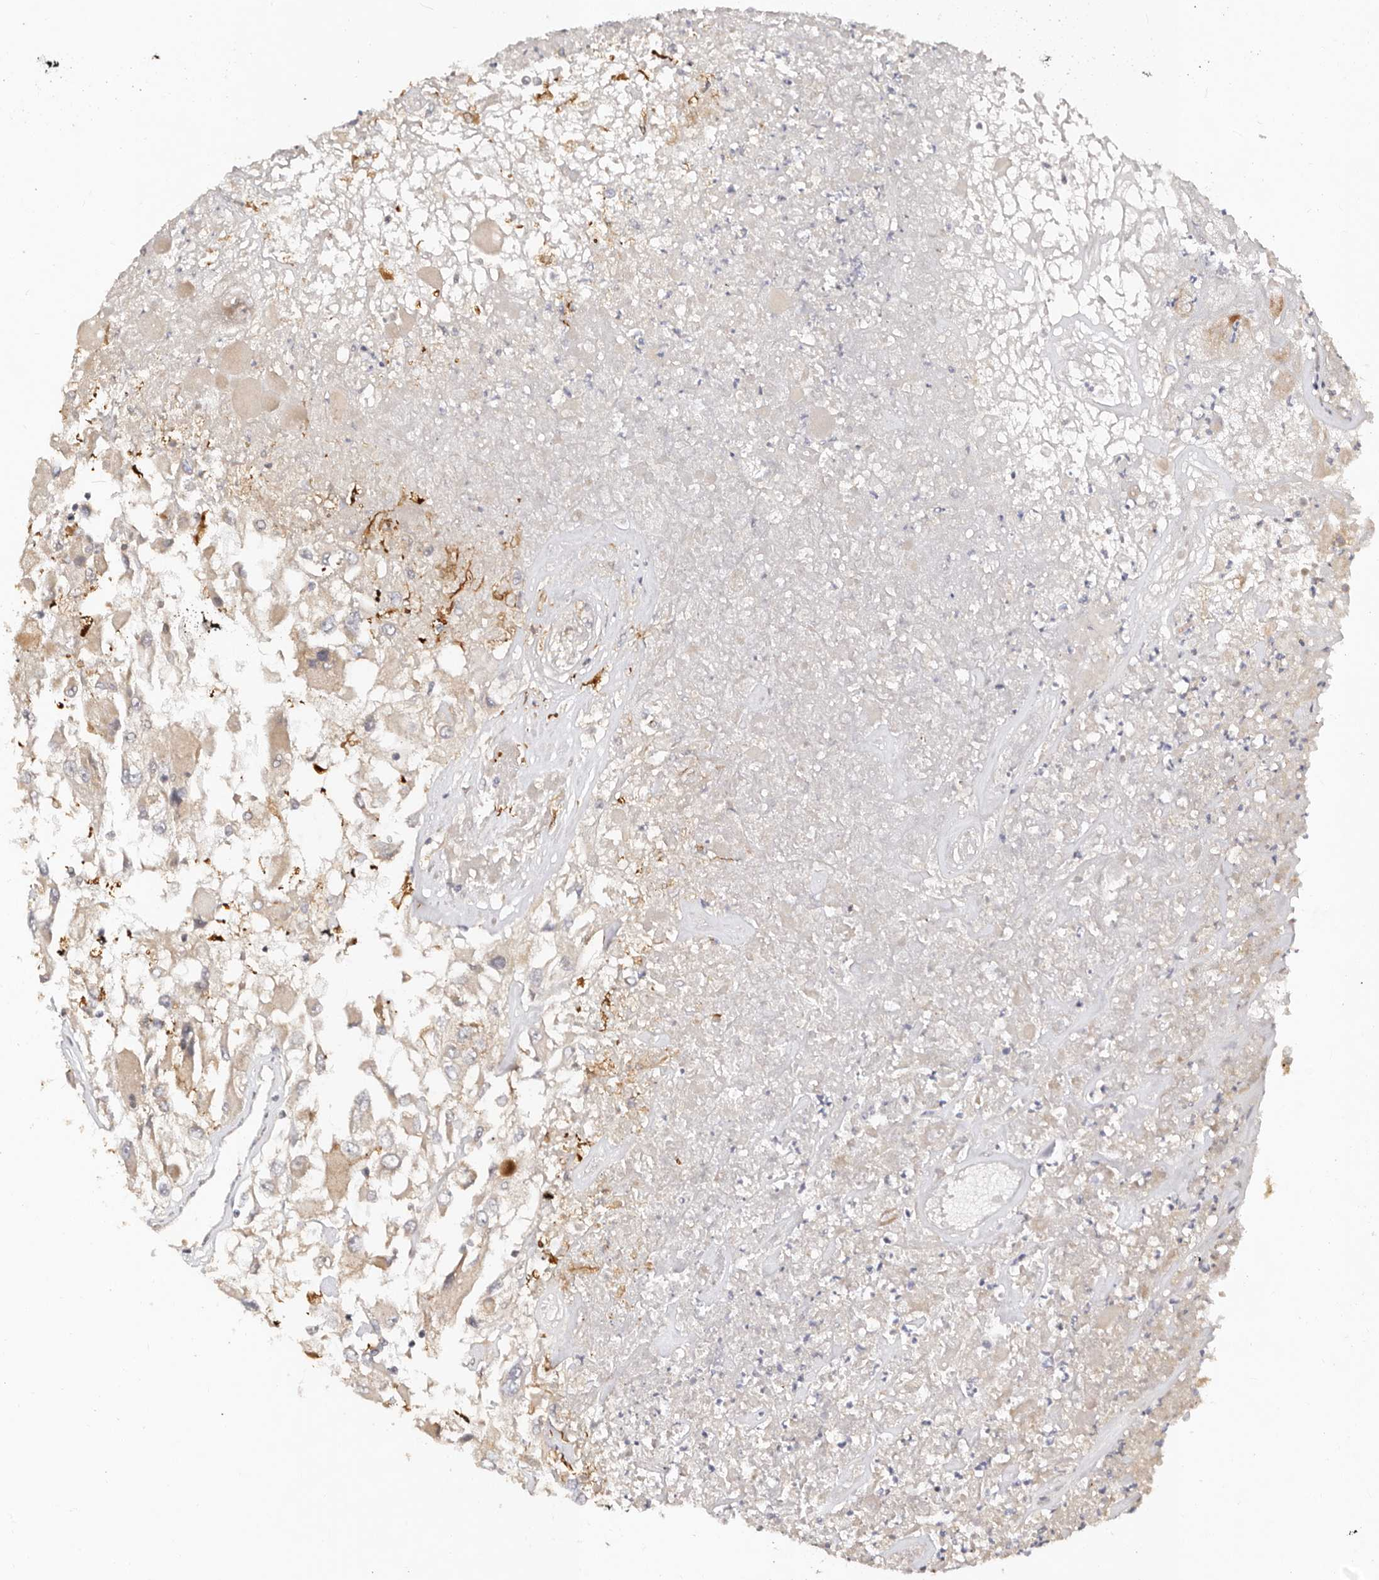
{"staining": {"intensity": "weak", "quantity": ">75%", "location": "cytoplasmic/membranous"}, "tissue": "renal cancer", "cell_type": "Tumor cells", "image_type": "cancer", "snomed": [{"axis": "morphology", "description": "Adenocarcinoma, NOS"}, {"axis": "topography", "description": "Kidney"}], "caption": "Immunohistochemistry micrograph of human renal adenocarcinoma stained for a protein (brown), which exhibits low levels of weak cytoplasmic/membranous expression in about >75% of tumor cells.", "gene": "DENND11", "patient": {"sex": "female", "age": 52}}